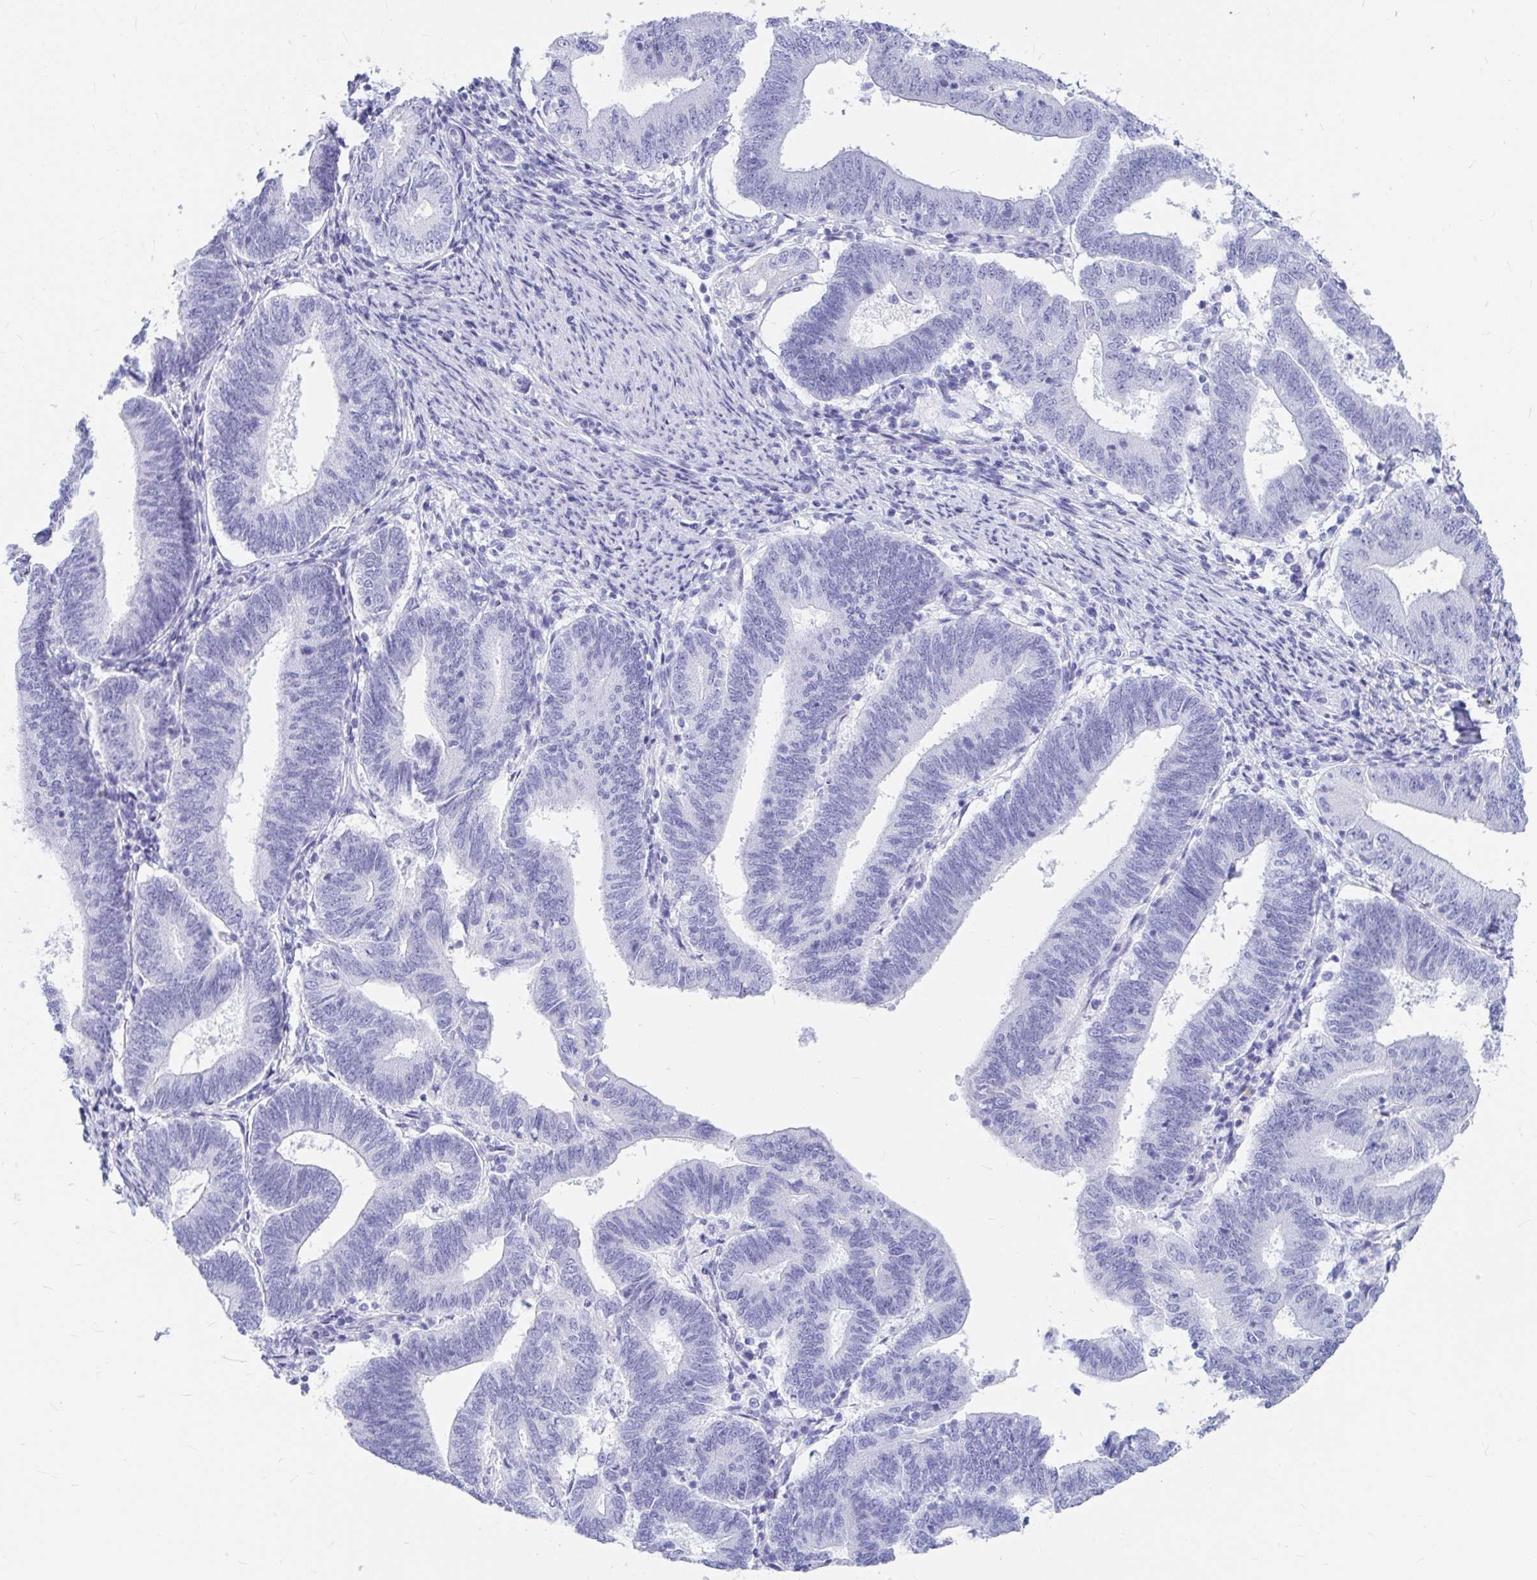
{"staining": {"intensity": "negative", "quantity": "none", "location": "none"}, "tissue": "endometrial cancer", "cell_type": "Tumor cells", "image_type": "cancer", "snomed": [{"axis": "morphology", "description": "Adenocarcinoma, NOS"}, {"axis": "topography", "description": "Endometrium"}], "caption": "A micrograph of human adenocarcinoma (endometrial) is negative for staining in tumor cells. (DAB immunohistochemistry with hematoxylin counter stain).", "gene": "OR5J2", "patient": {"sex": "female", "age": 70}}